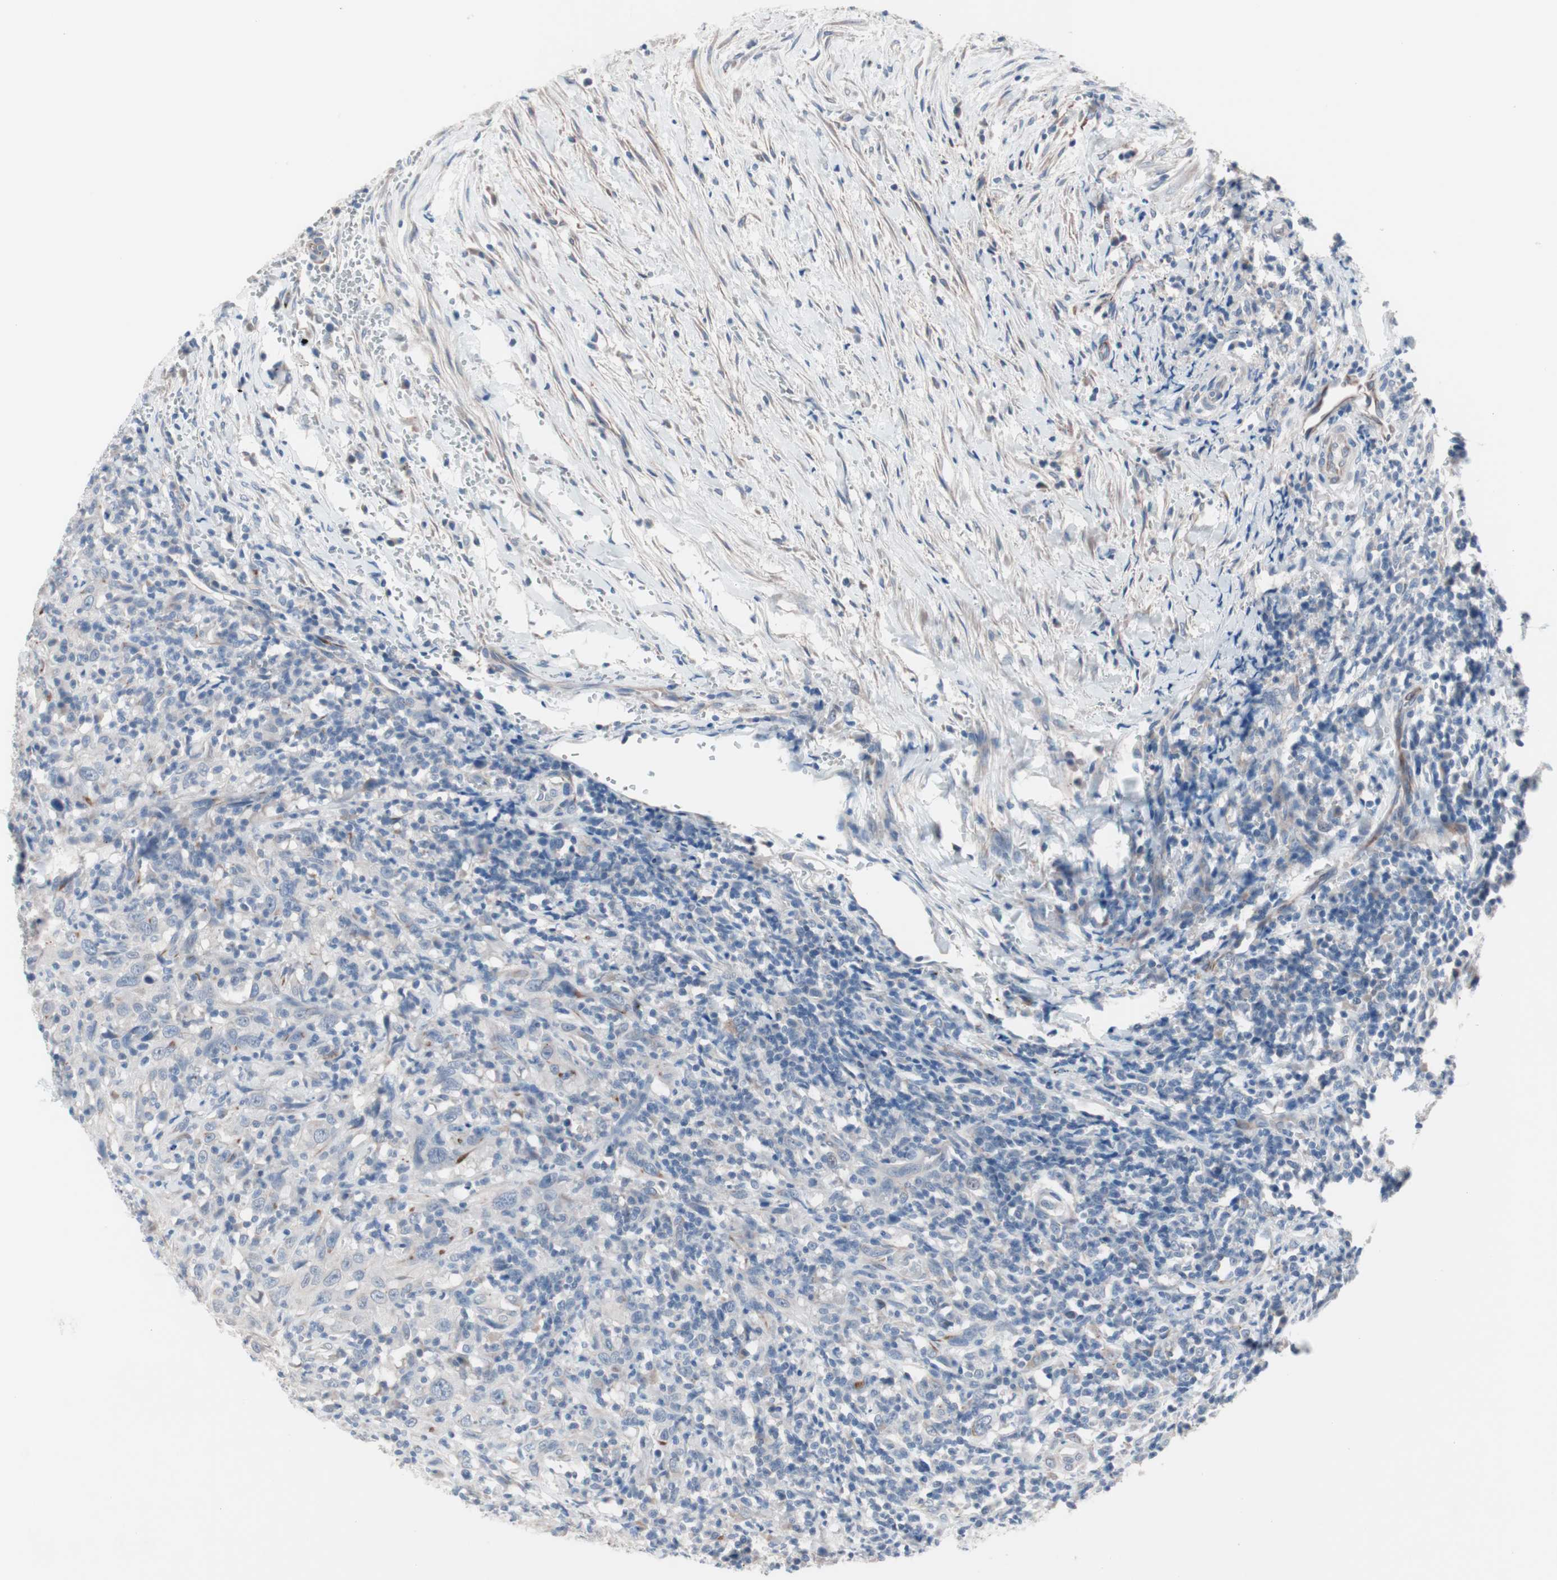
{"staining": {"intensity": "negative", "quantity": "none", "location": "none"}, "tissue": "urothelial cancer", "cell_type": "Tumor cells", "image_type": "cancer", "snomed": [{"axis": "morphology", "description": "Urothelial carcinoma, High grade"}, {"axis": "topography", "description": "Urinary bladder"}], "caption": "Urothelial cancer stained for a protein using immunohistochemistry reveals no staining tumor cells.", "gene": "ULBP1", "patient": {"sex": "male", "age": 61}}